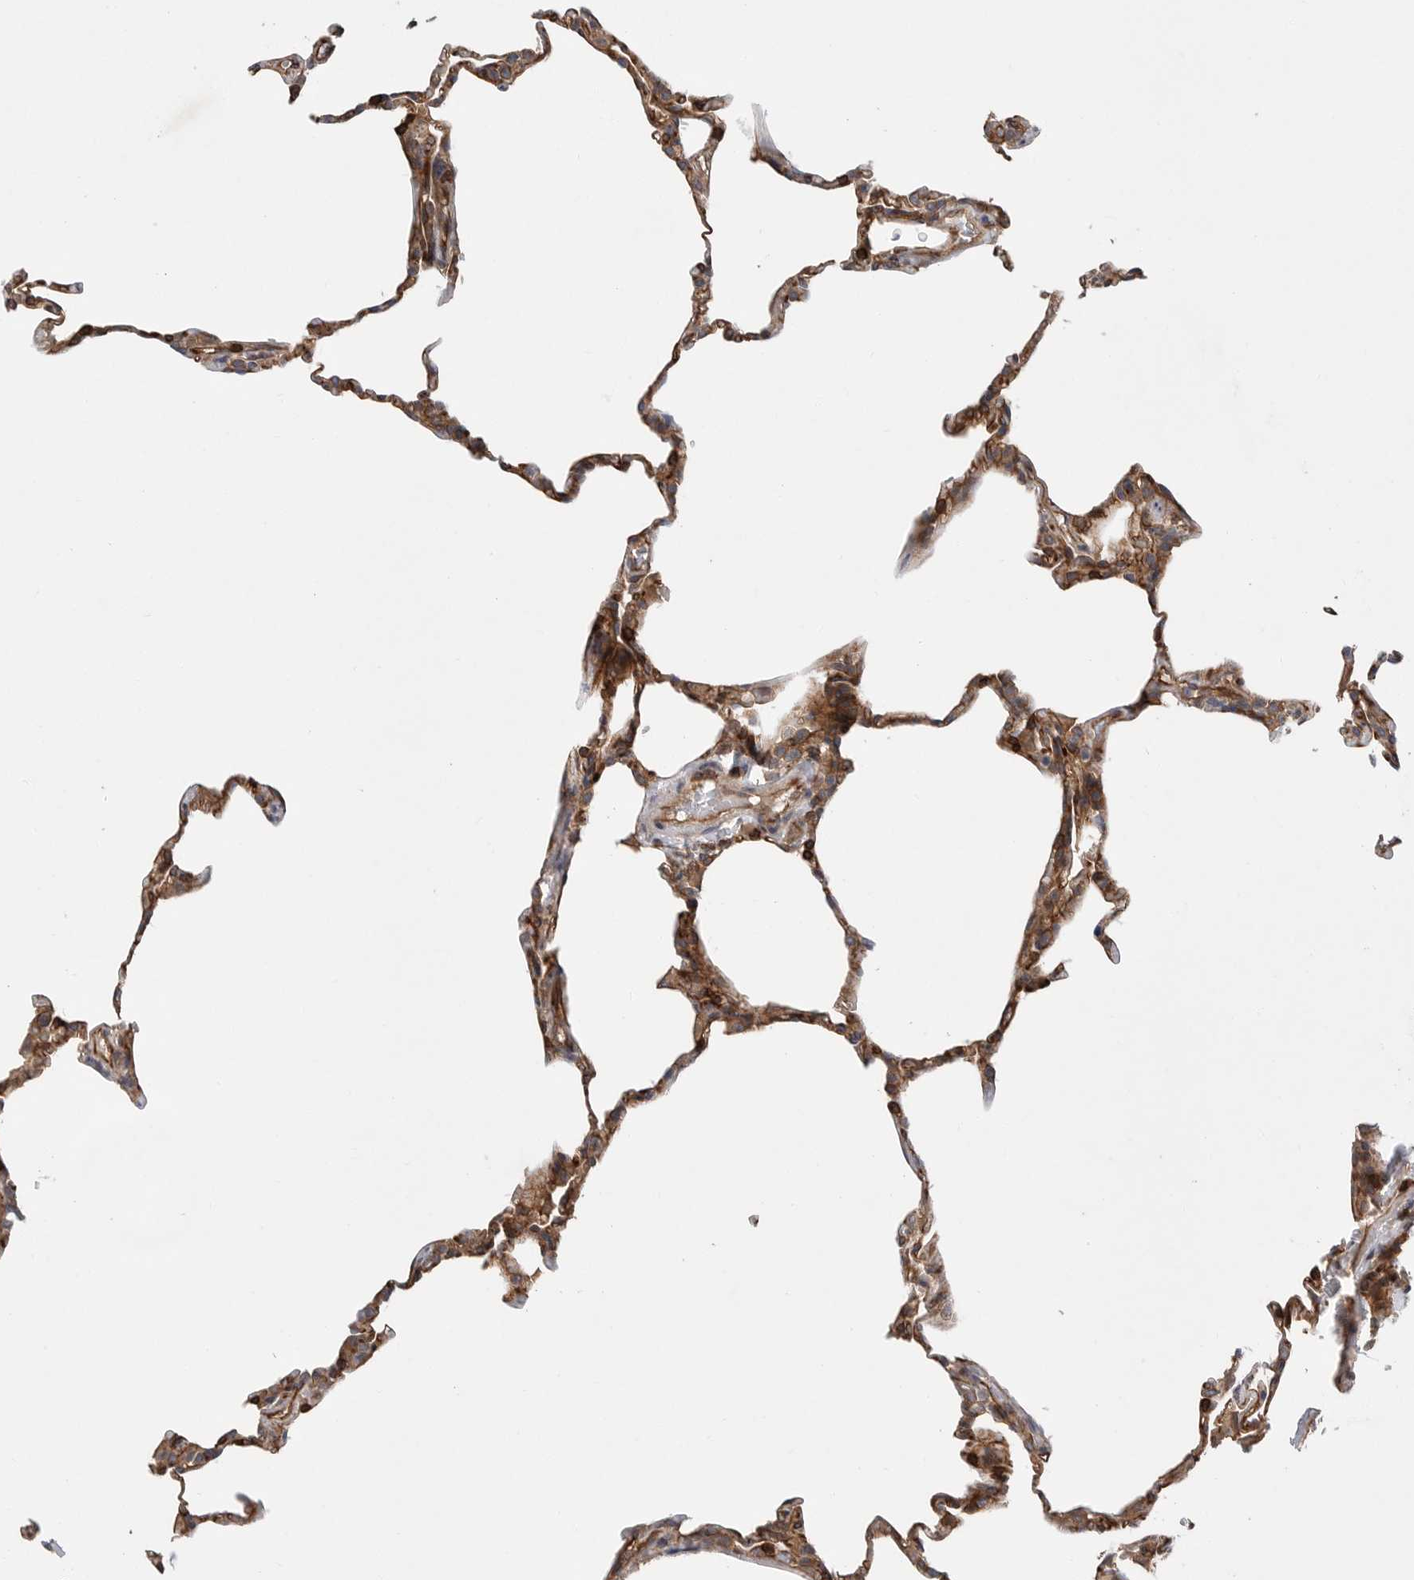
{"staining": {"intensity": "moderate", "quantity": "25%-75%", "location": "cytoplasmic/membranous"}, "tissue": "lung", "cell_type": "Alveolar cells", "image_type": "normal", "snomed": [{"axis": "morphology", "description": "Normal tissue, NOS"}, {"axis": "topography", "description": "Lung"}], "caption": "DAB (3,3'-diaminobenzidine) immunohistochemical staining of unremarkable human lung exhibits moderate cytoplasmic/membranous protein expression in about 25%-75% of alveolar cells.", "gene": "PRKCH", "patient": {"sex": "male", "age": 20}}